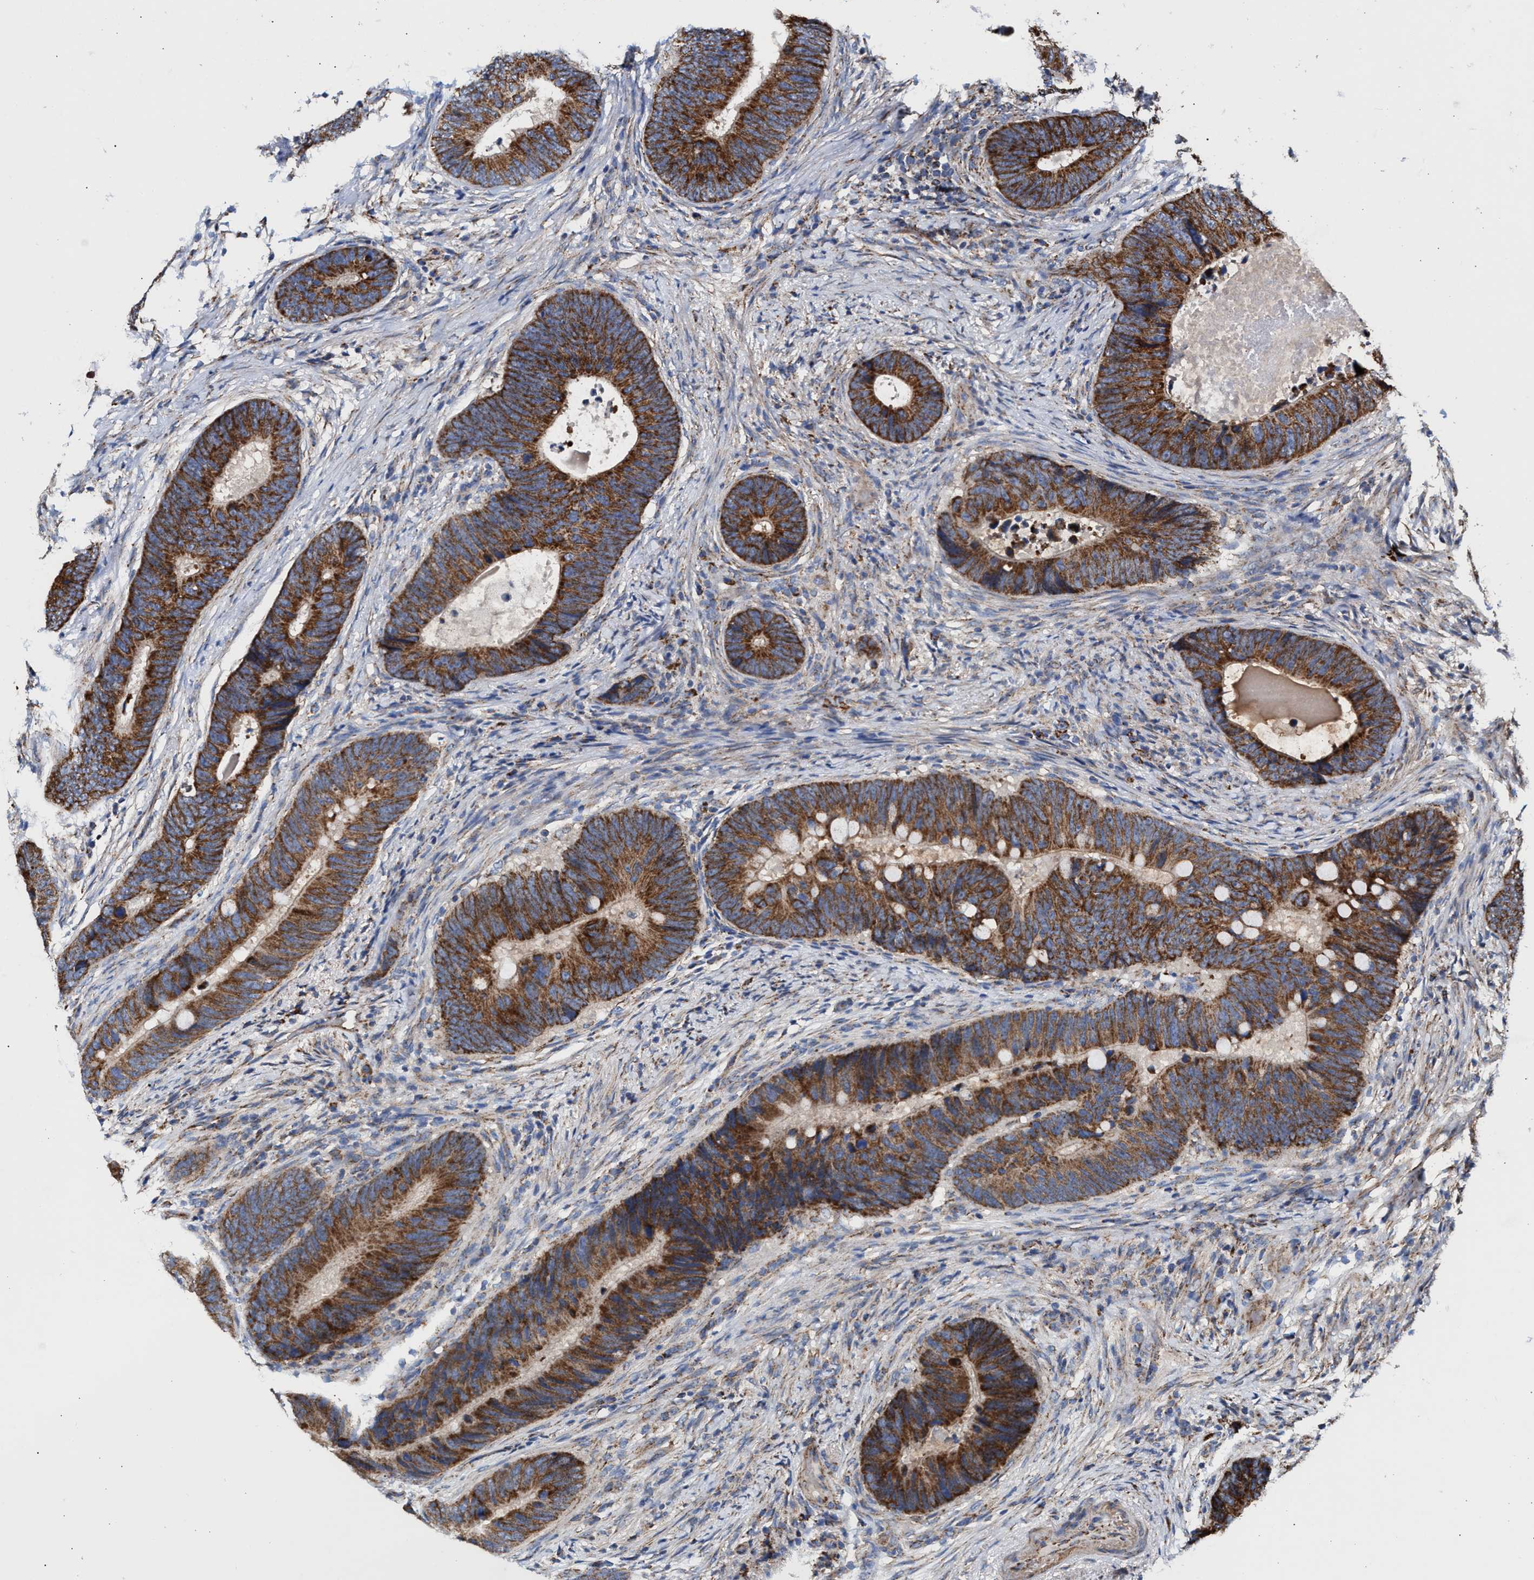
{"staining": {"intensity": "strong", "quantity": ">75%", "location": "cytoplasmic/membranous"}, "tissue": "colorectal cancer", "cell_type": "Tumor cells", "image_type": "cancer", "snomed": [{"axis": "morphology", "description": "Adenocarcinoma, NOS"}, {"axis": "topography", "description": "Colon"}], "caption": "Immunohistochemistry (IHC) (DAB (3,3'-diaminobenzidine)) staining of human adenocarcinoma (colorectal) displays strong cytoplasmic/membranous protein positivity in approximately >75% of tumor cells.", "gene": "MECR", "patient": {"sex": "male", "age": 56}}